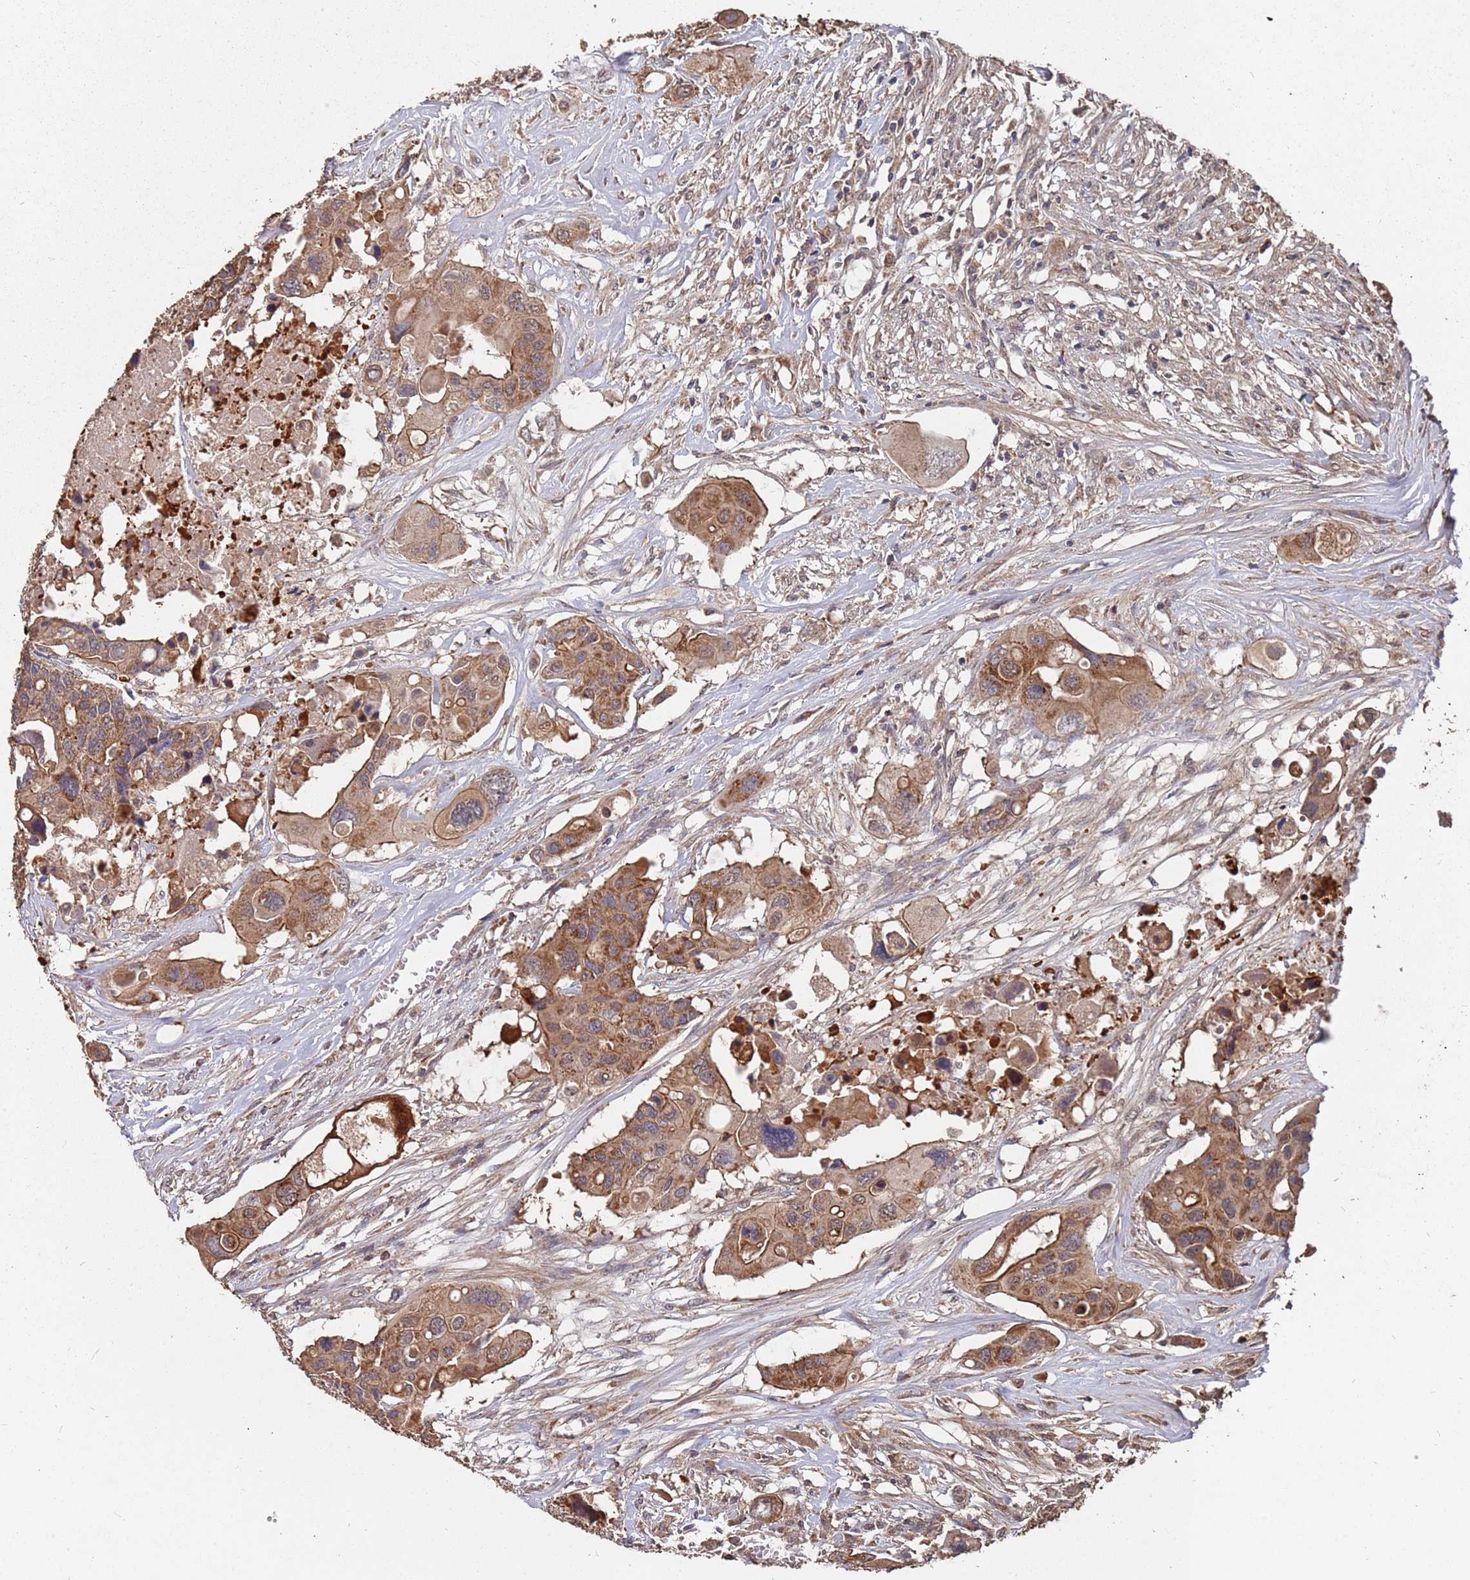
{"staining": {"intensity": "moderate", "quantity": ">75%", "location": "cytoplasmic/membranous"}, "tissue": "colorectal cancer", "cell_type": "Tumor cells", "image_type": "cancer", "snomed": [{"axis": "morphology", "description": "Adenocarcinoma, NOS"}, {"axis": "topography", "description": "Colon"}], "caption": "The immunohistochemical stain shows moderate cytoplasmic/membranous staining in tumor cells of colorectal adenocarcinoma tissue. (Stains: DAB in brown, nuclei in blue, Microscopy: brightfield microscopy at high magnification).", "gene": "PRORP", "patient": {"sex": "male", "age": 77}}